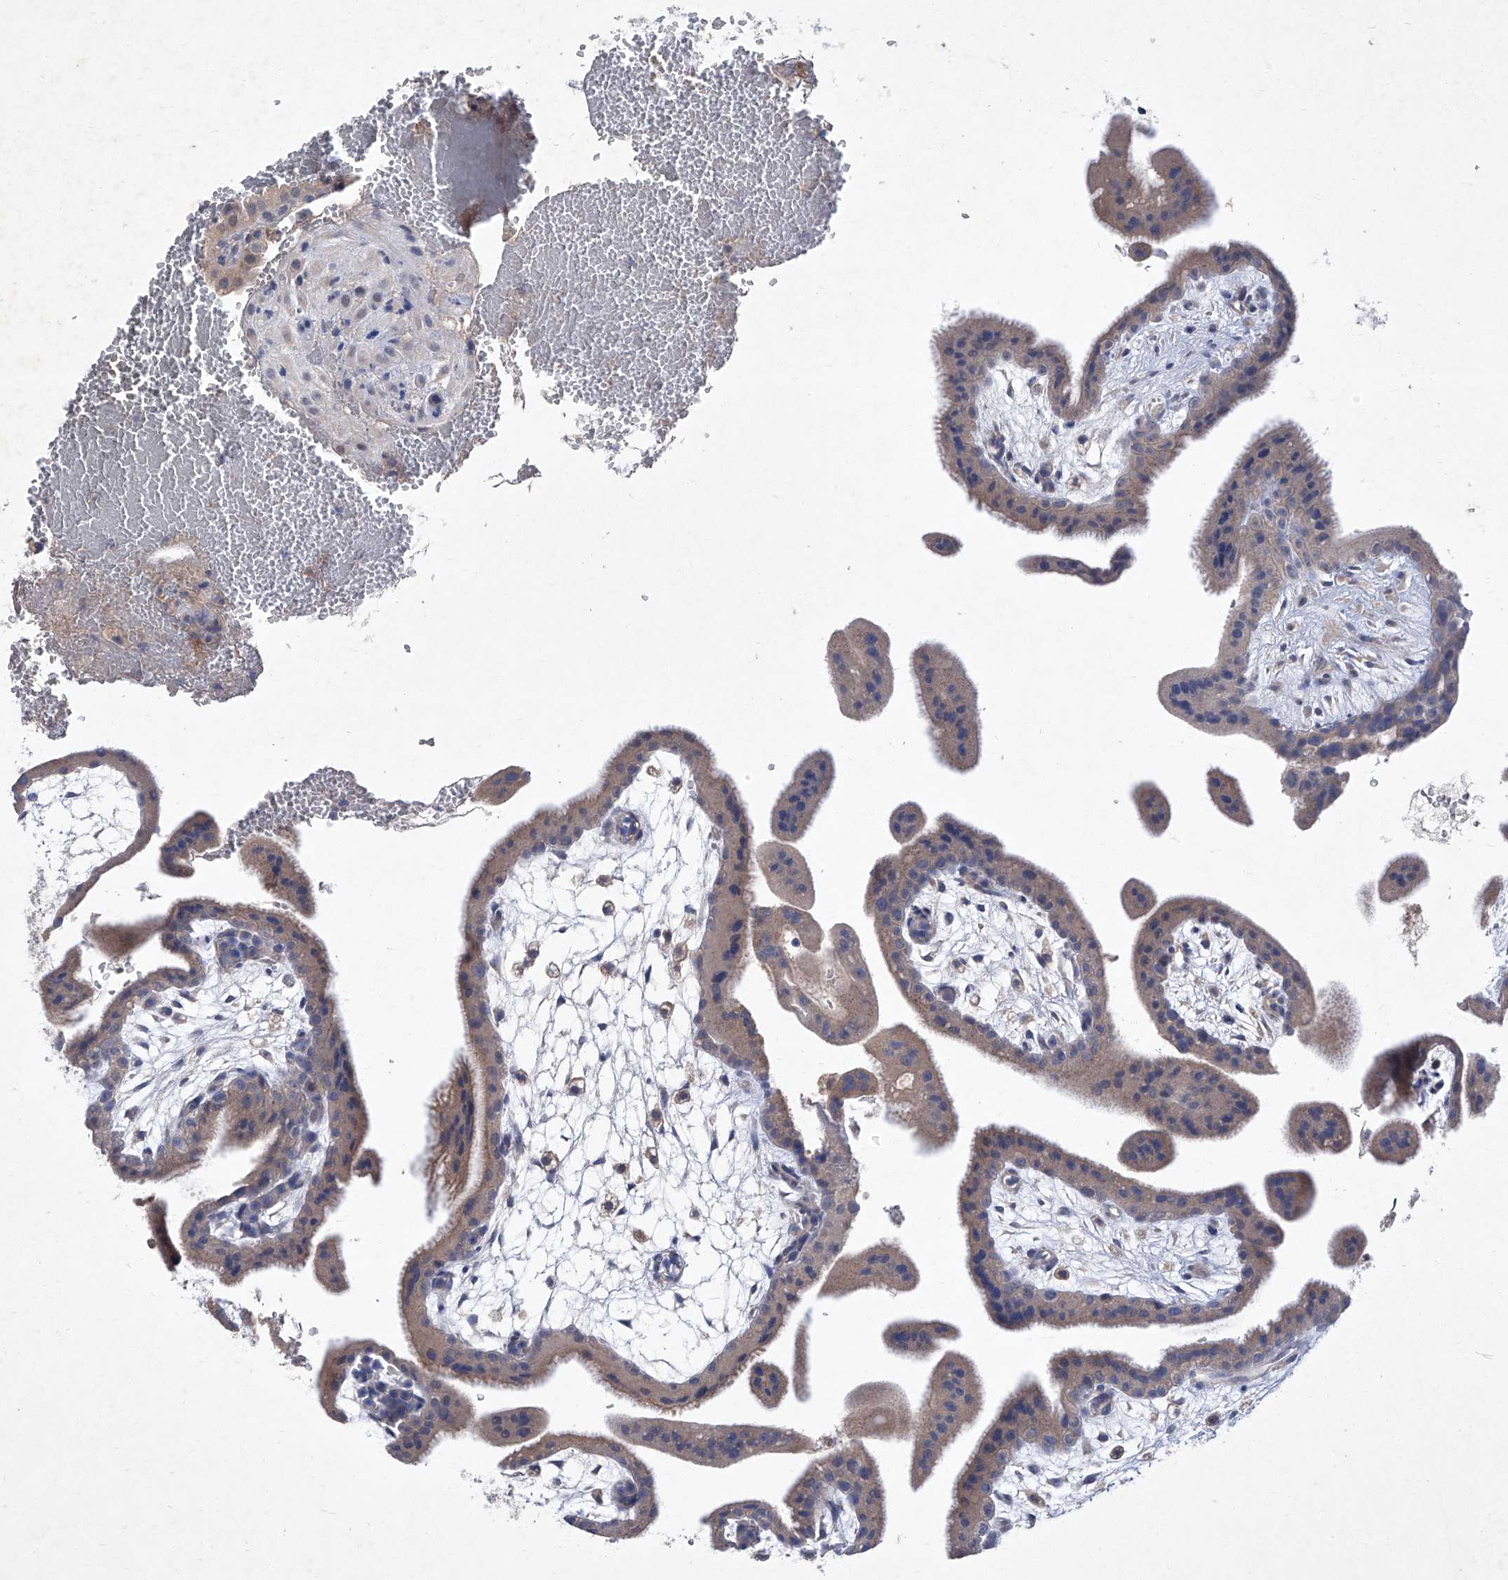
{"staining": {"intensity": "weak", "quantity": ">75%", "location": "cytoplasmic/membranous"}, "tissue": "placenta", "cell_type": "Decidual cells", "image_type": "normal", "snomed": [{"axis": "morphology", "description": "Normal tissue, NOS"}, {"axis": "topography", "description": "Placenta"}], "caption": "Placenta was stained to show a protein in brown. There is low levels of weak cytoplasmic/membranous staining in about >75% of decidual cells. The staining was performed using DAB (3,3'-diaminobenzidine), with brown indicating positive protein expression. Nuclei are stained blue with hematoxylin.", "gene": "SBK2", "patient": {"sex": "female", "age": 35}}